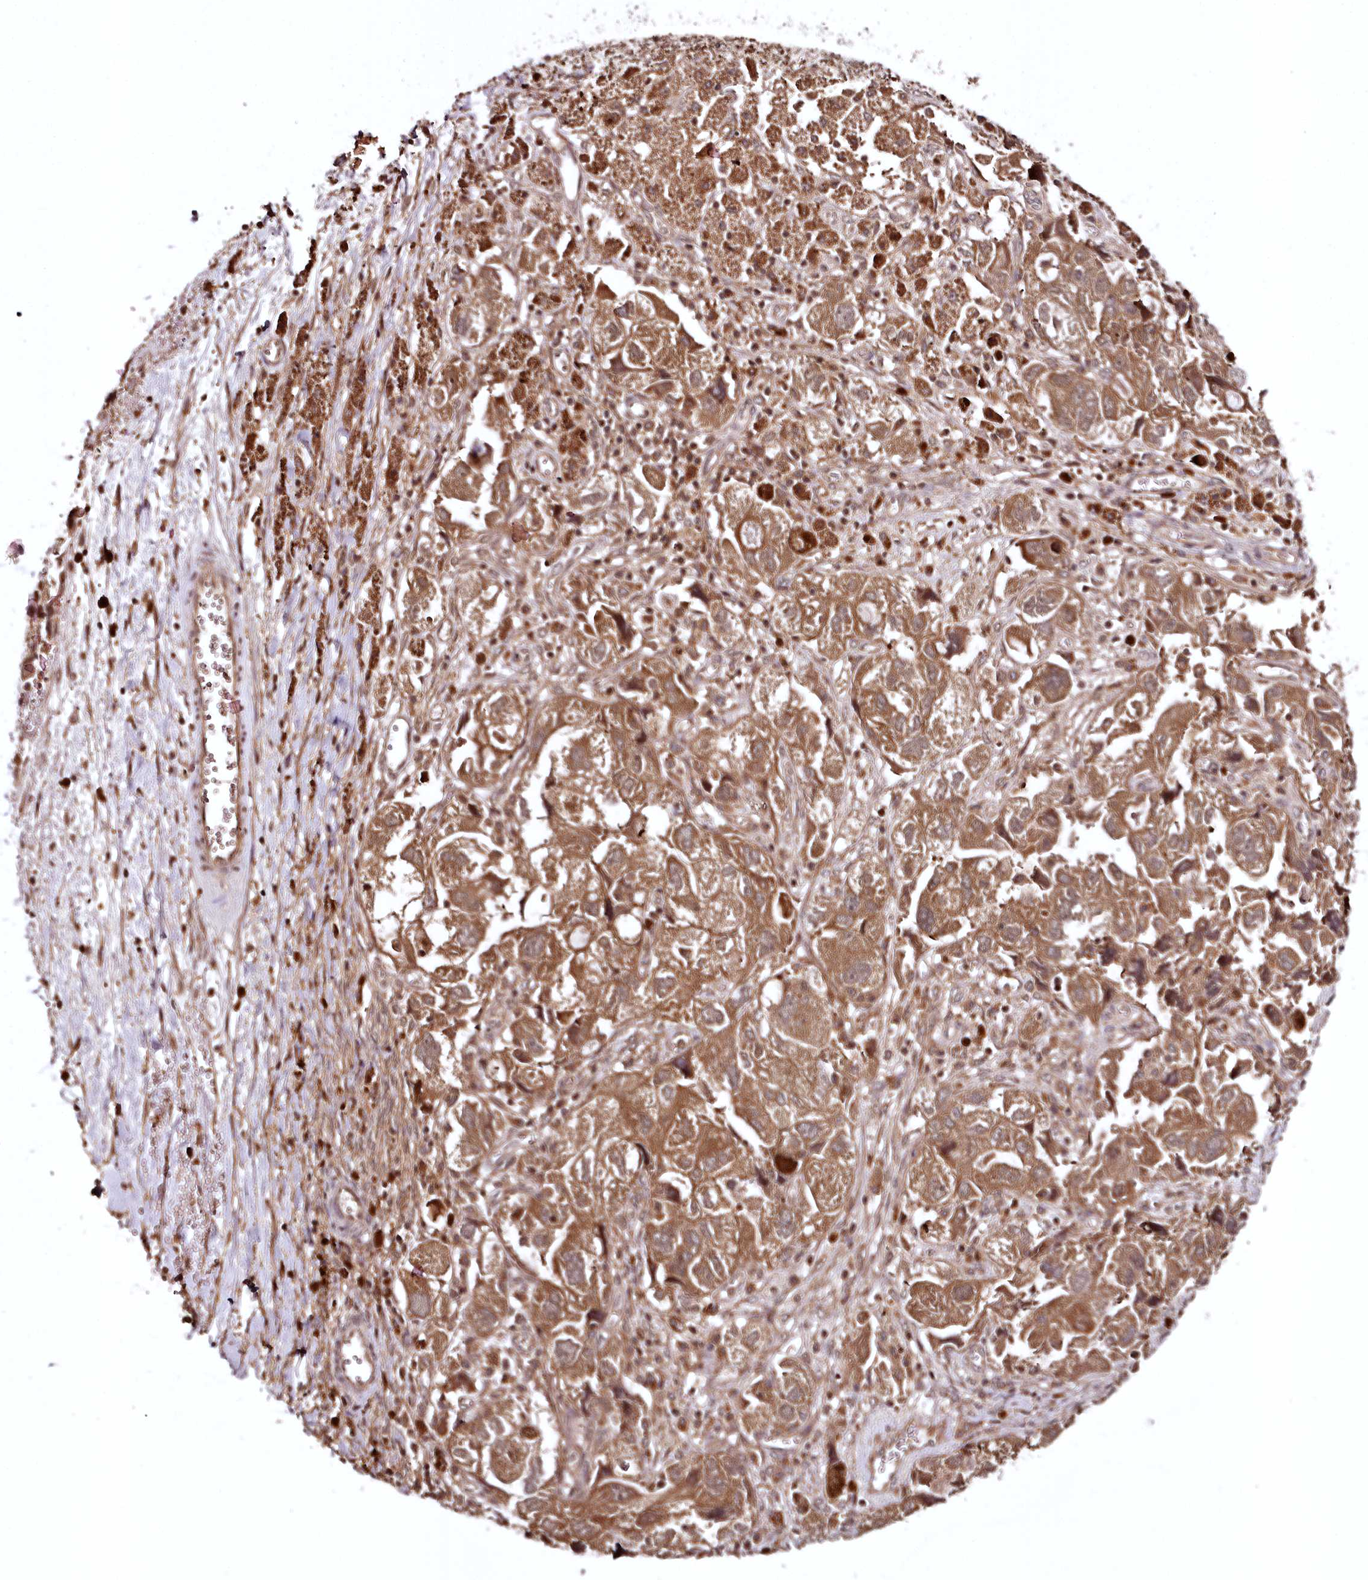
{"staining": {"intensity": "moderate", "quantity": ">75%", "location": "cytoplasmic/membranous"}, "tissue": "ovarian cancer", "cell_type": "Tumor cells", "image_type": "cancer", "snomed": [{"axis": "morphology", "description": "Carcinoma, NOS"}, {"axis": "morphology", "description": "Cystadenocarcinoma, serous, NOS"}, {"axis": "topography", "description": "Ovary"}], "caption": "Ovarian cancer stained with immunohistochemistry (IHC) reveals moderate cytoplasmic/membranous staining in about >75% of tumor cells.", "gene": "TTC12", "patient": {"sex": "female", "age": 69}}